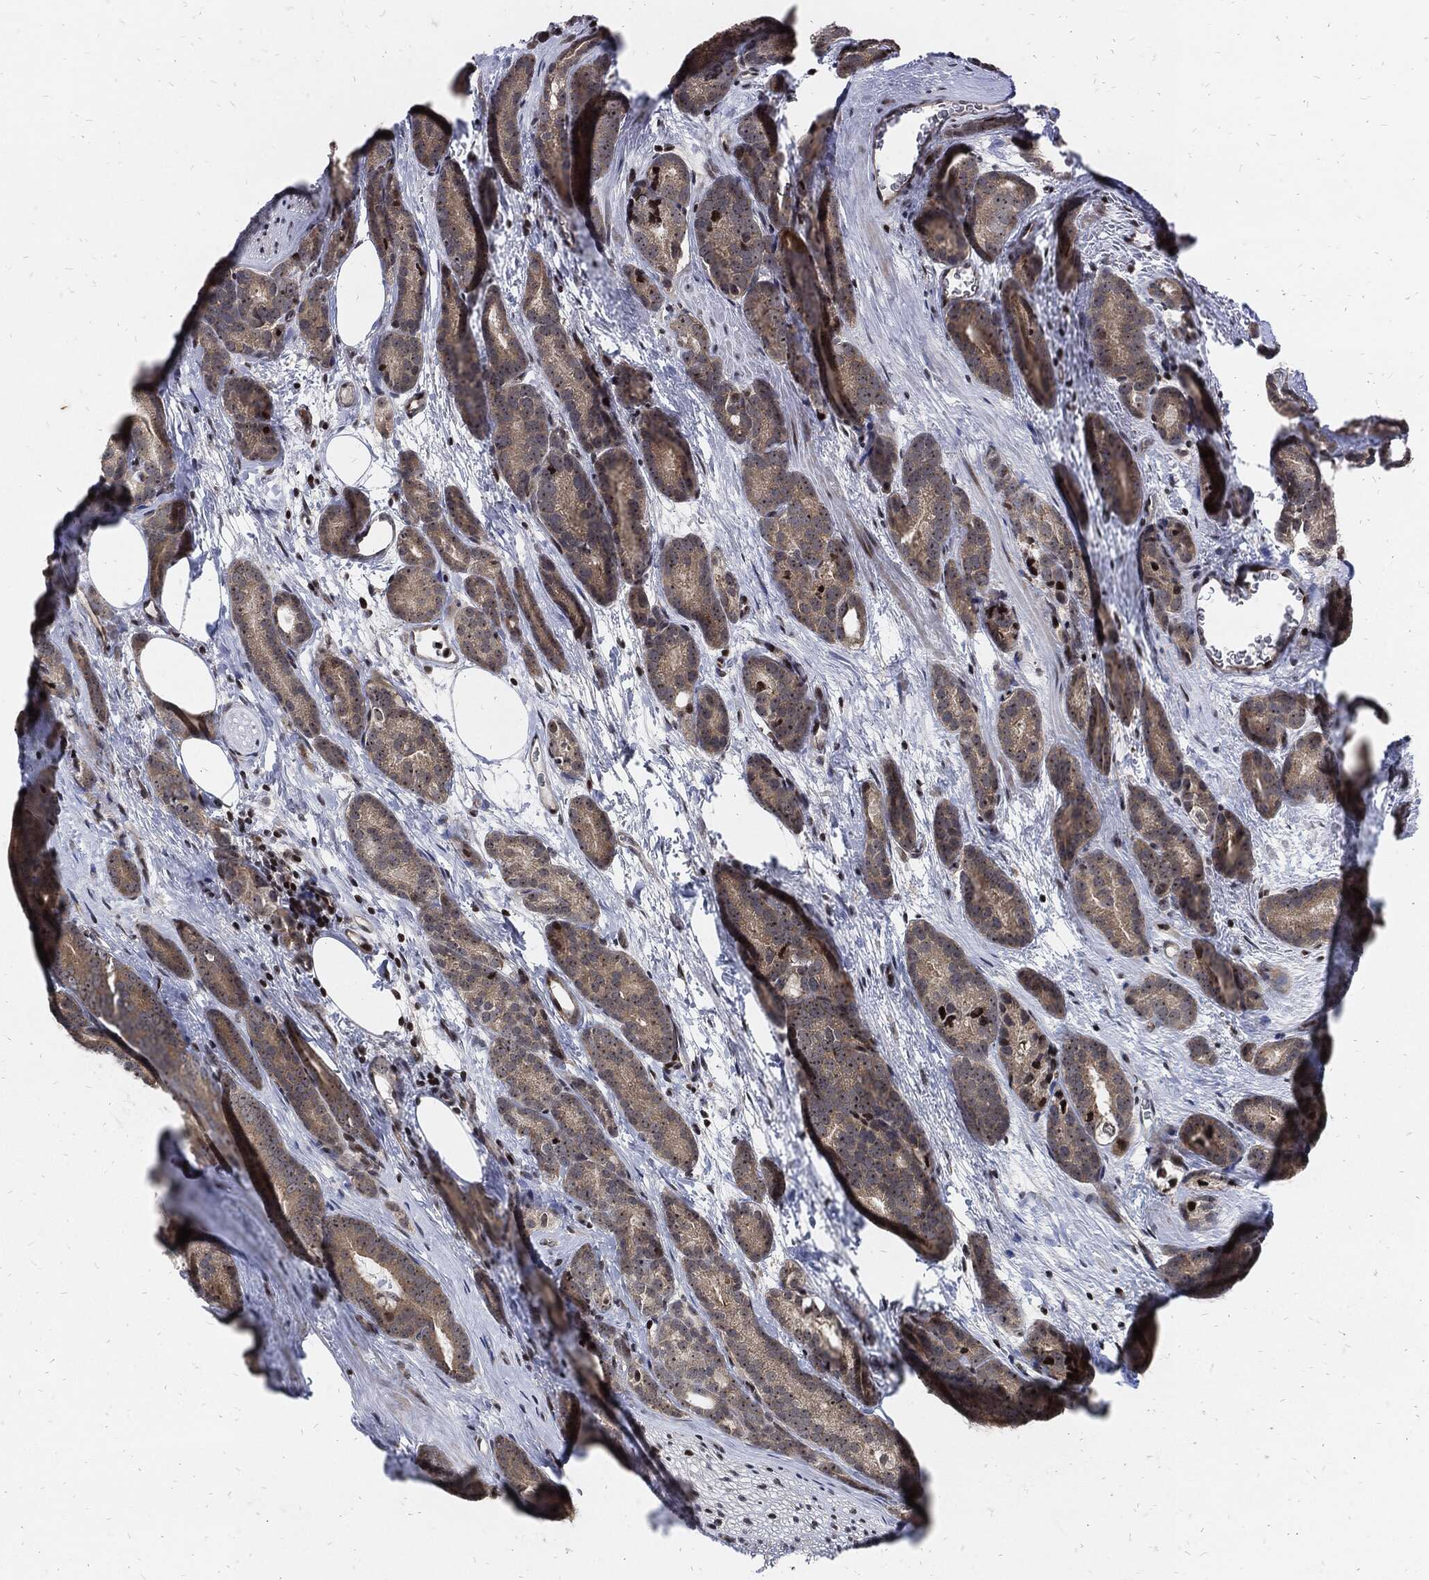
{"staining": {"intensity": "strong", "quantity": "<25%", "location": "nuclear"}, "tissue": "prostate cancer", "cell_type": "Tumor cells", "image_type": "cancer", "snomed": [{"axis": "morphology", "description": "Adenocarcinoma, NOS"}, {"axis": "topography", "description": "Prostate"}], "caption": "DAB immunohistochemical staining of prostate adenocarcinoma reveals strong nuclear protein staining in approximately <25% of tumor cells.", "gene": "ZNF775", "patient": {"sex": "male", "age": 71}}